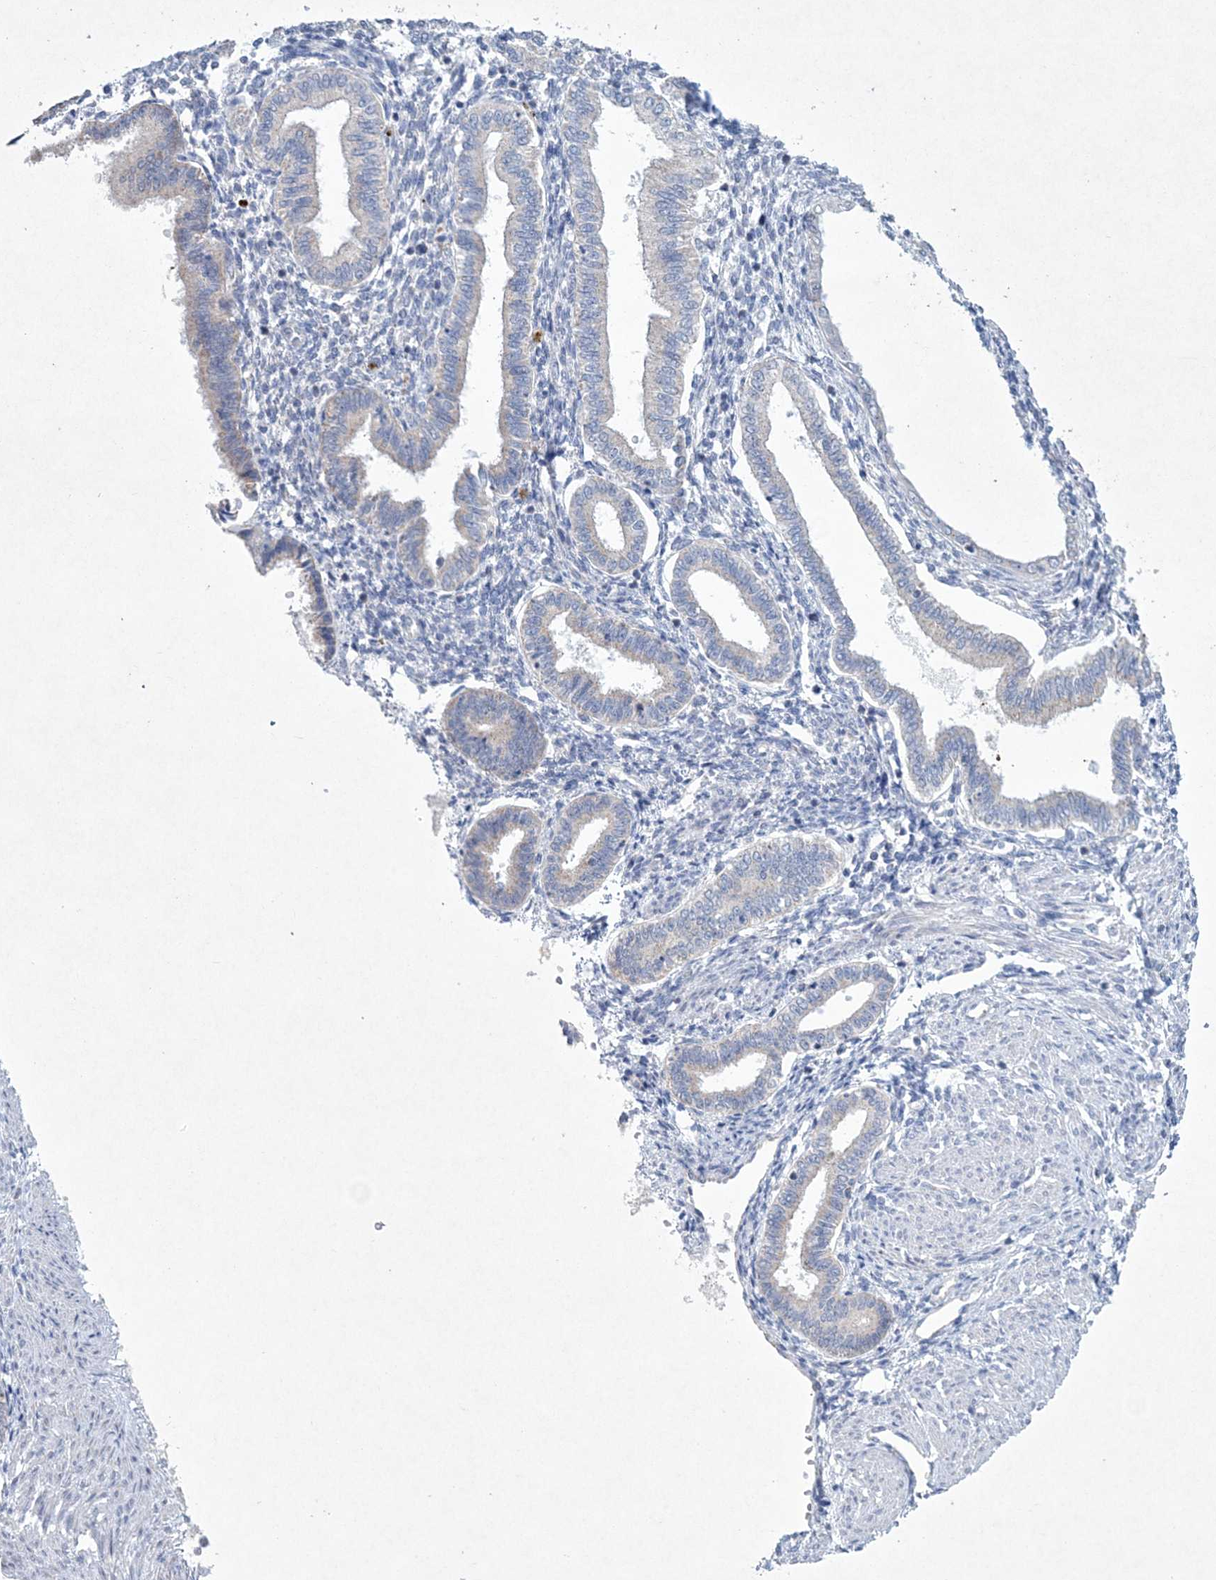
{"staining": {"intensity": "negative", "quantity": "none", "location": "none"}, "tissue": "endometrium", "cell_type": "Cells in endometrial stroma", "image_type": "normal", "snomed": [{"axis": "morphology", "description": "Normal tissue, NOS"}, {"axis": "topography", "description": "Endometrium"}], "caption": "This is a photomicrograph of IHC staining of unremarkable endometrium, which shows no expression in cells in endometrial stroma.", "gene": "CES4A", "patient": {"sex": "female", "age": 53}}